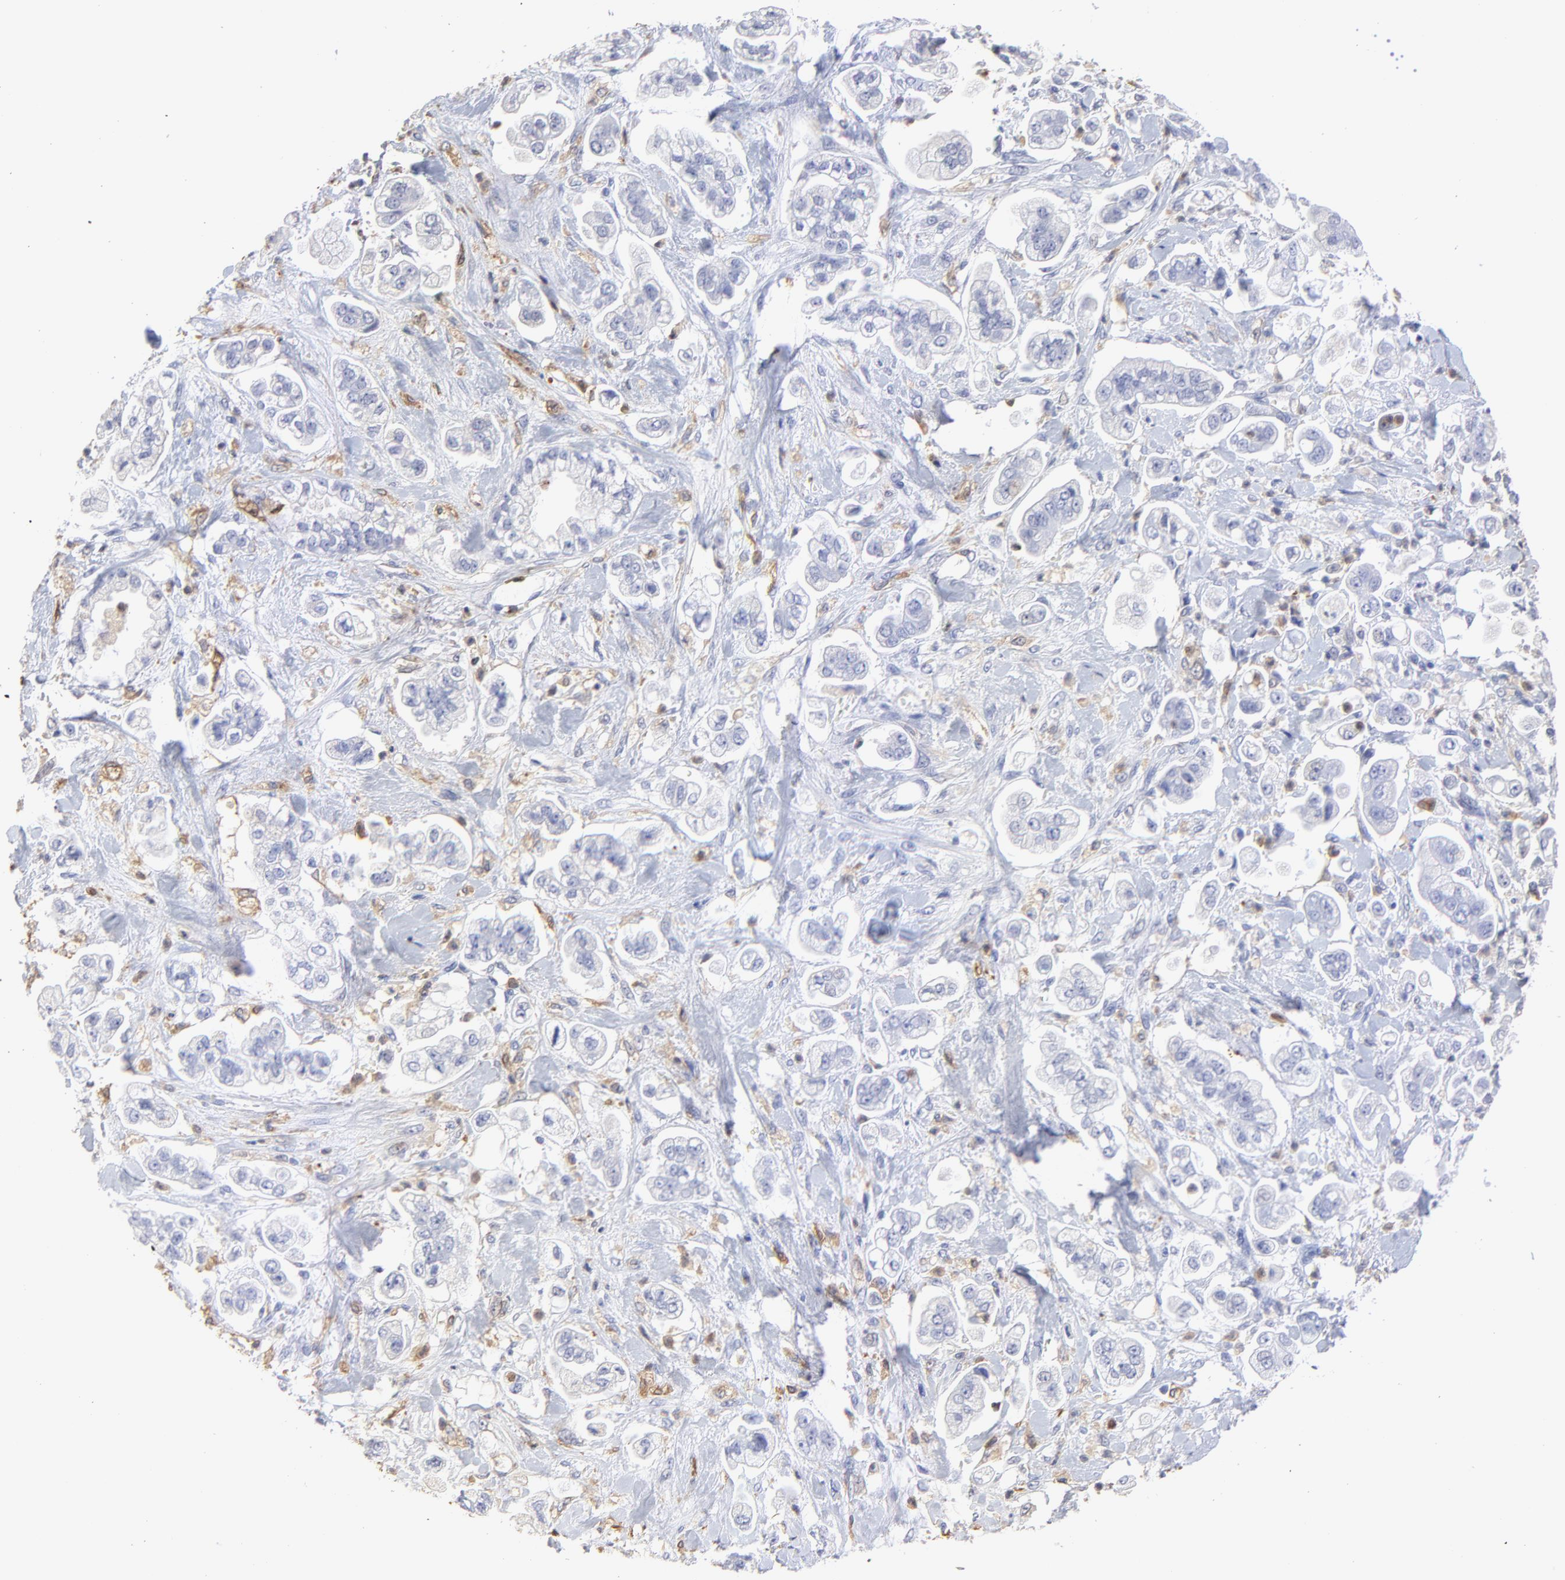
{"staining": {"intensity": "negative", "quantity": "none", "location": "none"}, "tissue": "stomach cancer", "cell_type": "Tumor cells", "image_type": "cancer", "snomed": [{"axis": "morphology", "description": "Adenocarcinoma, NOS"}, {"axis": "topography", "description": "Stomach"}], "caption": "Immunohistochemistry photomicrograph of human stomach adenocarcinoma stained for a protein (brown), which demonstrates no staining in tumor cells.", "gene": "SMARCA1", "patient": {"sex": "male", "age": 62}}